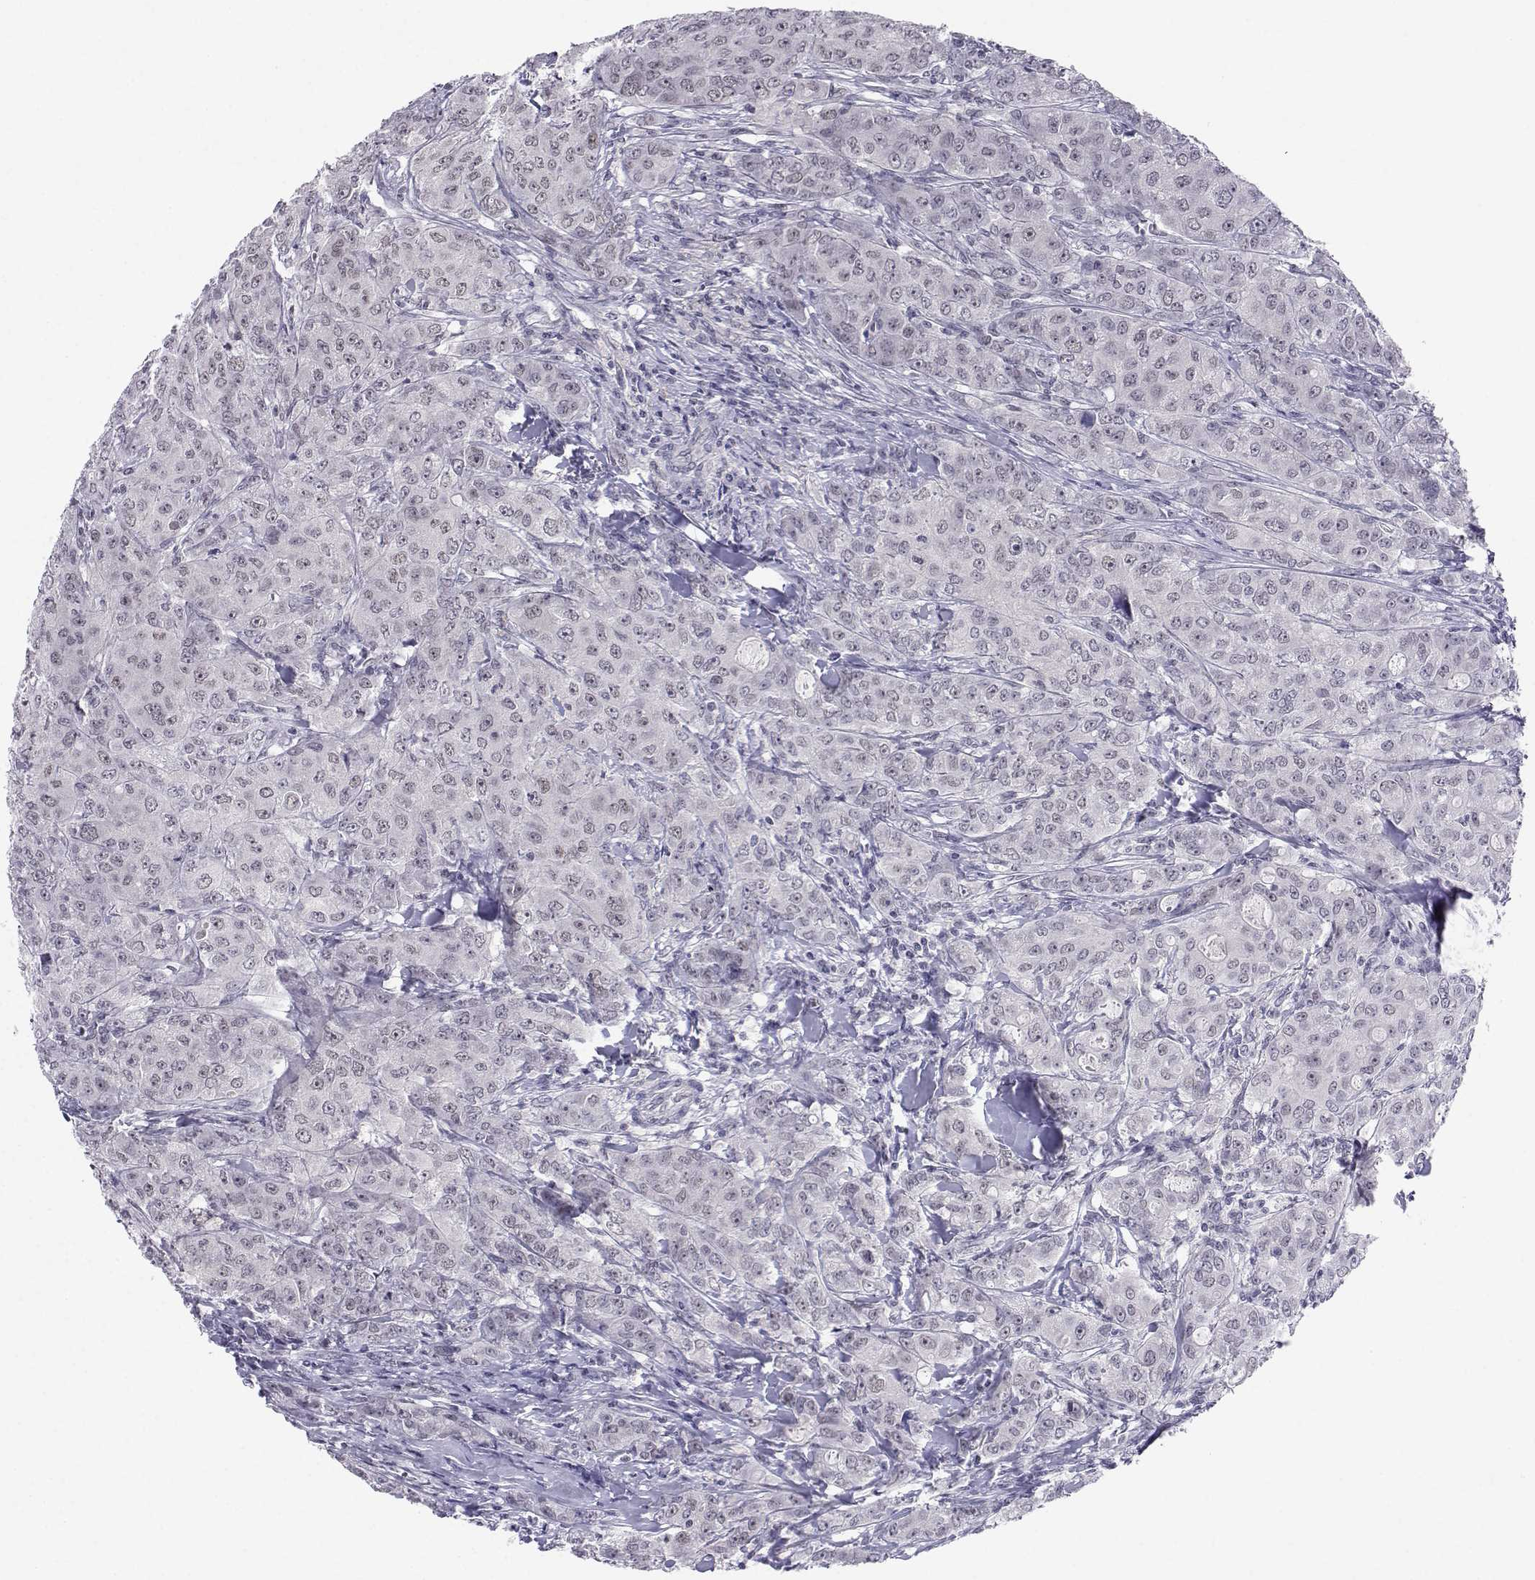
{"staining": {"intensity": "negative", "quantity": "none", "location": "none"}, "tissue": "breast cancer", "cell_type": "Tumor cells", "image_type": "cancer", "snomed": [{"axis": "morphology", "description": "Duct carcinoma"}, {"axis": "topography", "description": "Breast"}], "caption": "Immunohistochemistry (IHC) photomicrograph of breast cancer (invasive ductal carcinoma) stained for a protein (brown), which shows no expression in tumor cells. (Brightfield microscopy of DAB (3,3'-diaminobenzidine) immunohistochemistry at high magnification).", "gene": "MED26", "patient": {"sex": "female", "age": 43}}